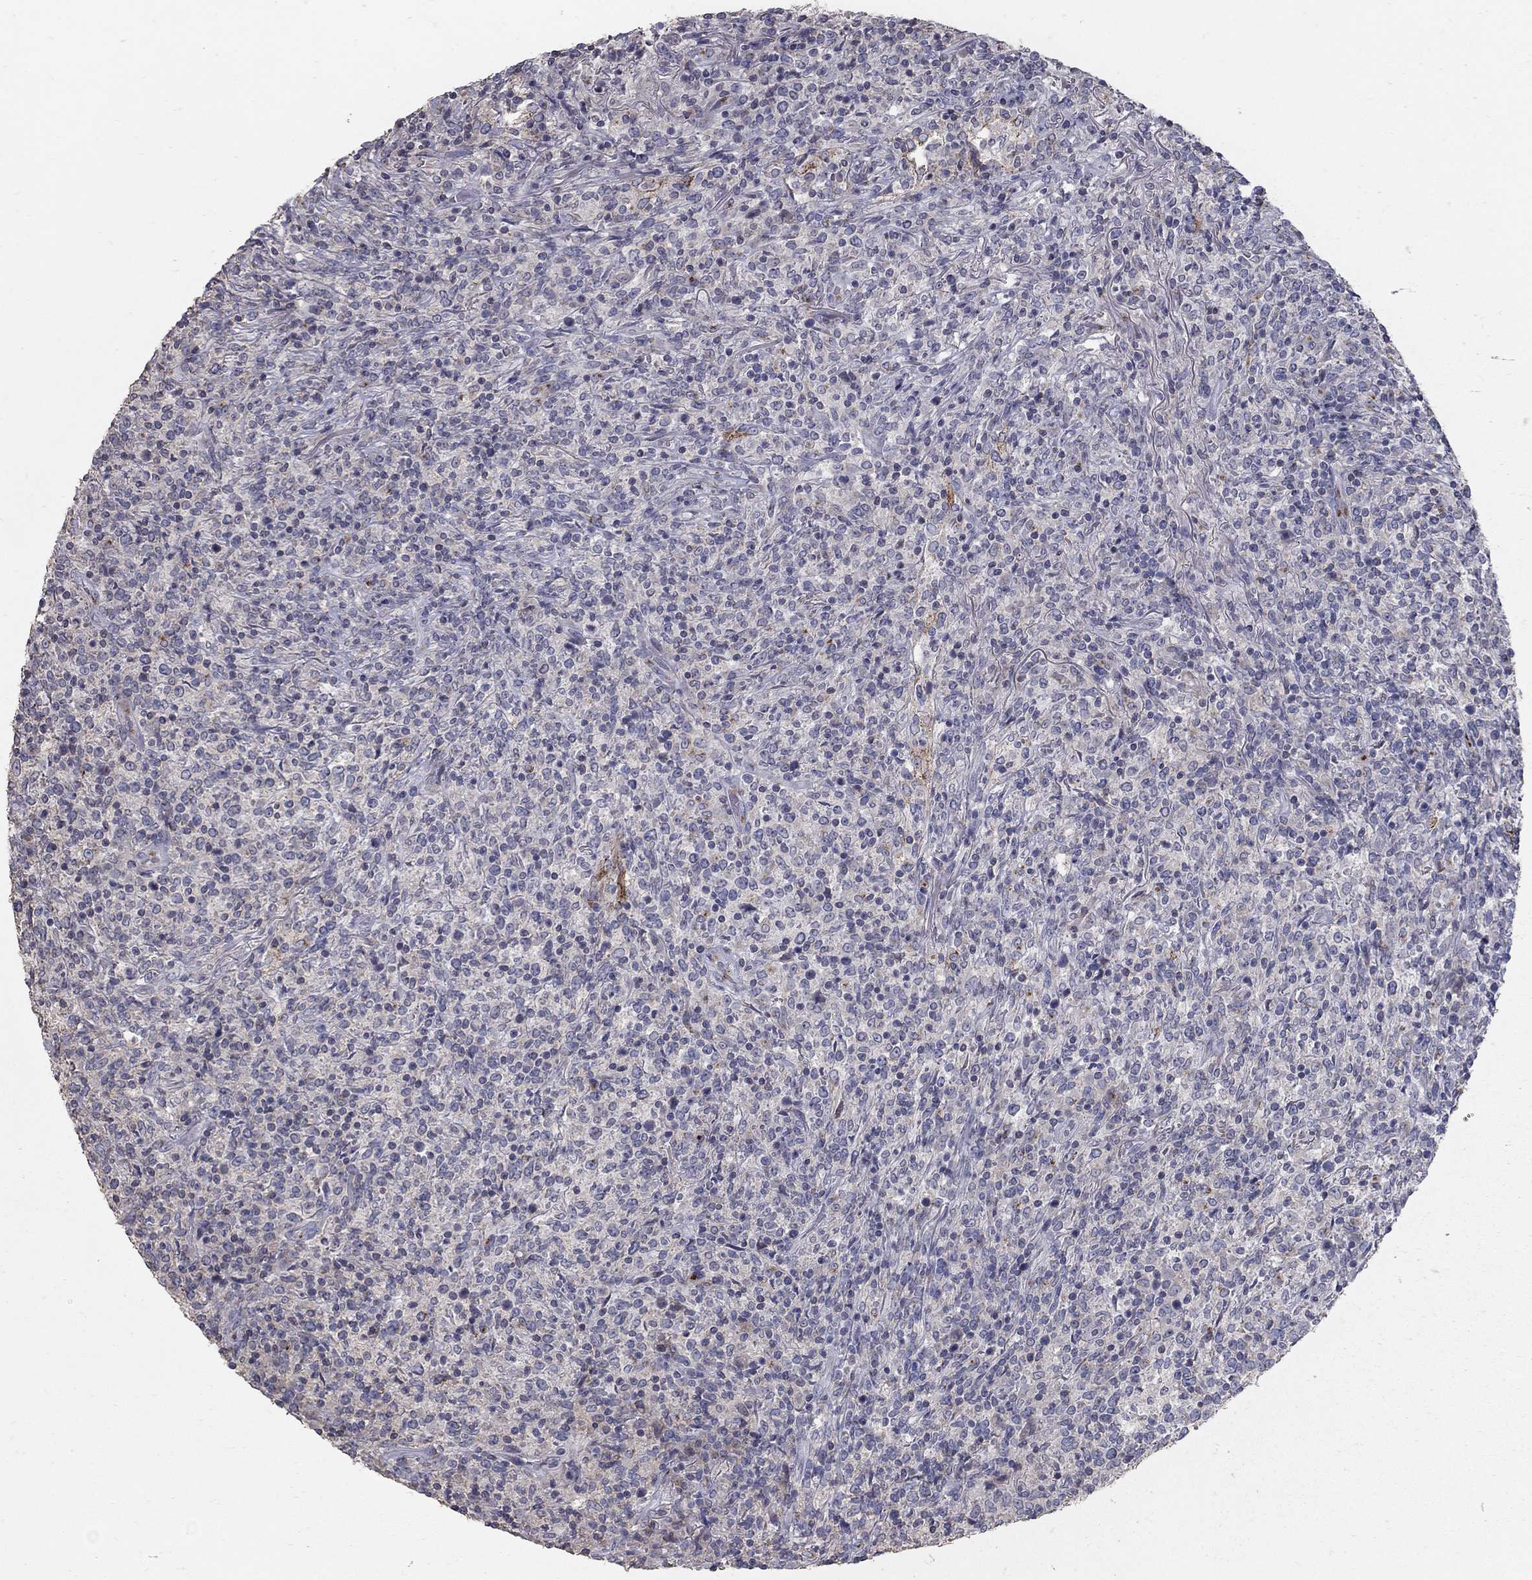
{"staining": {"intensity": "negative", "quantity": "none", "location": "none"}, "tissue": "lymphoma", "cell_type": "Tumor cells", "image_type": "cancer", "snomed": [{"axis": "morphology", "description": "Malignant lymphoma, non-Hodgkin's type, High grade"}, {"axis": "topography", "description": "Lung"}], "caption": "IHC of human high-grade malignant lymphoma, non-Hodgkin's type reveals no expression in tumor cells. Brightfield microscopy of immunohistochemistry (IHC) stained with DAB (3,3'-diaminobenzidine) (brown) and hematoxylin (blue), captured at high magnification.", "gene": "KIAA0319L", "patient": {"sex": "male", "age": 79}}